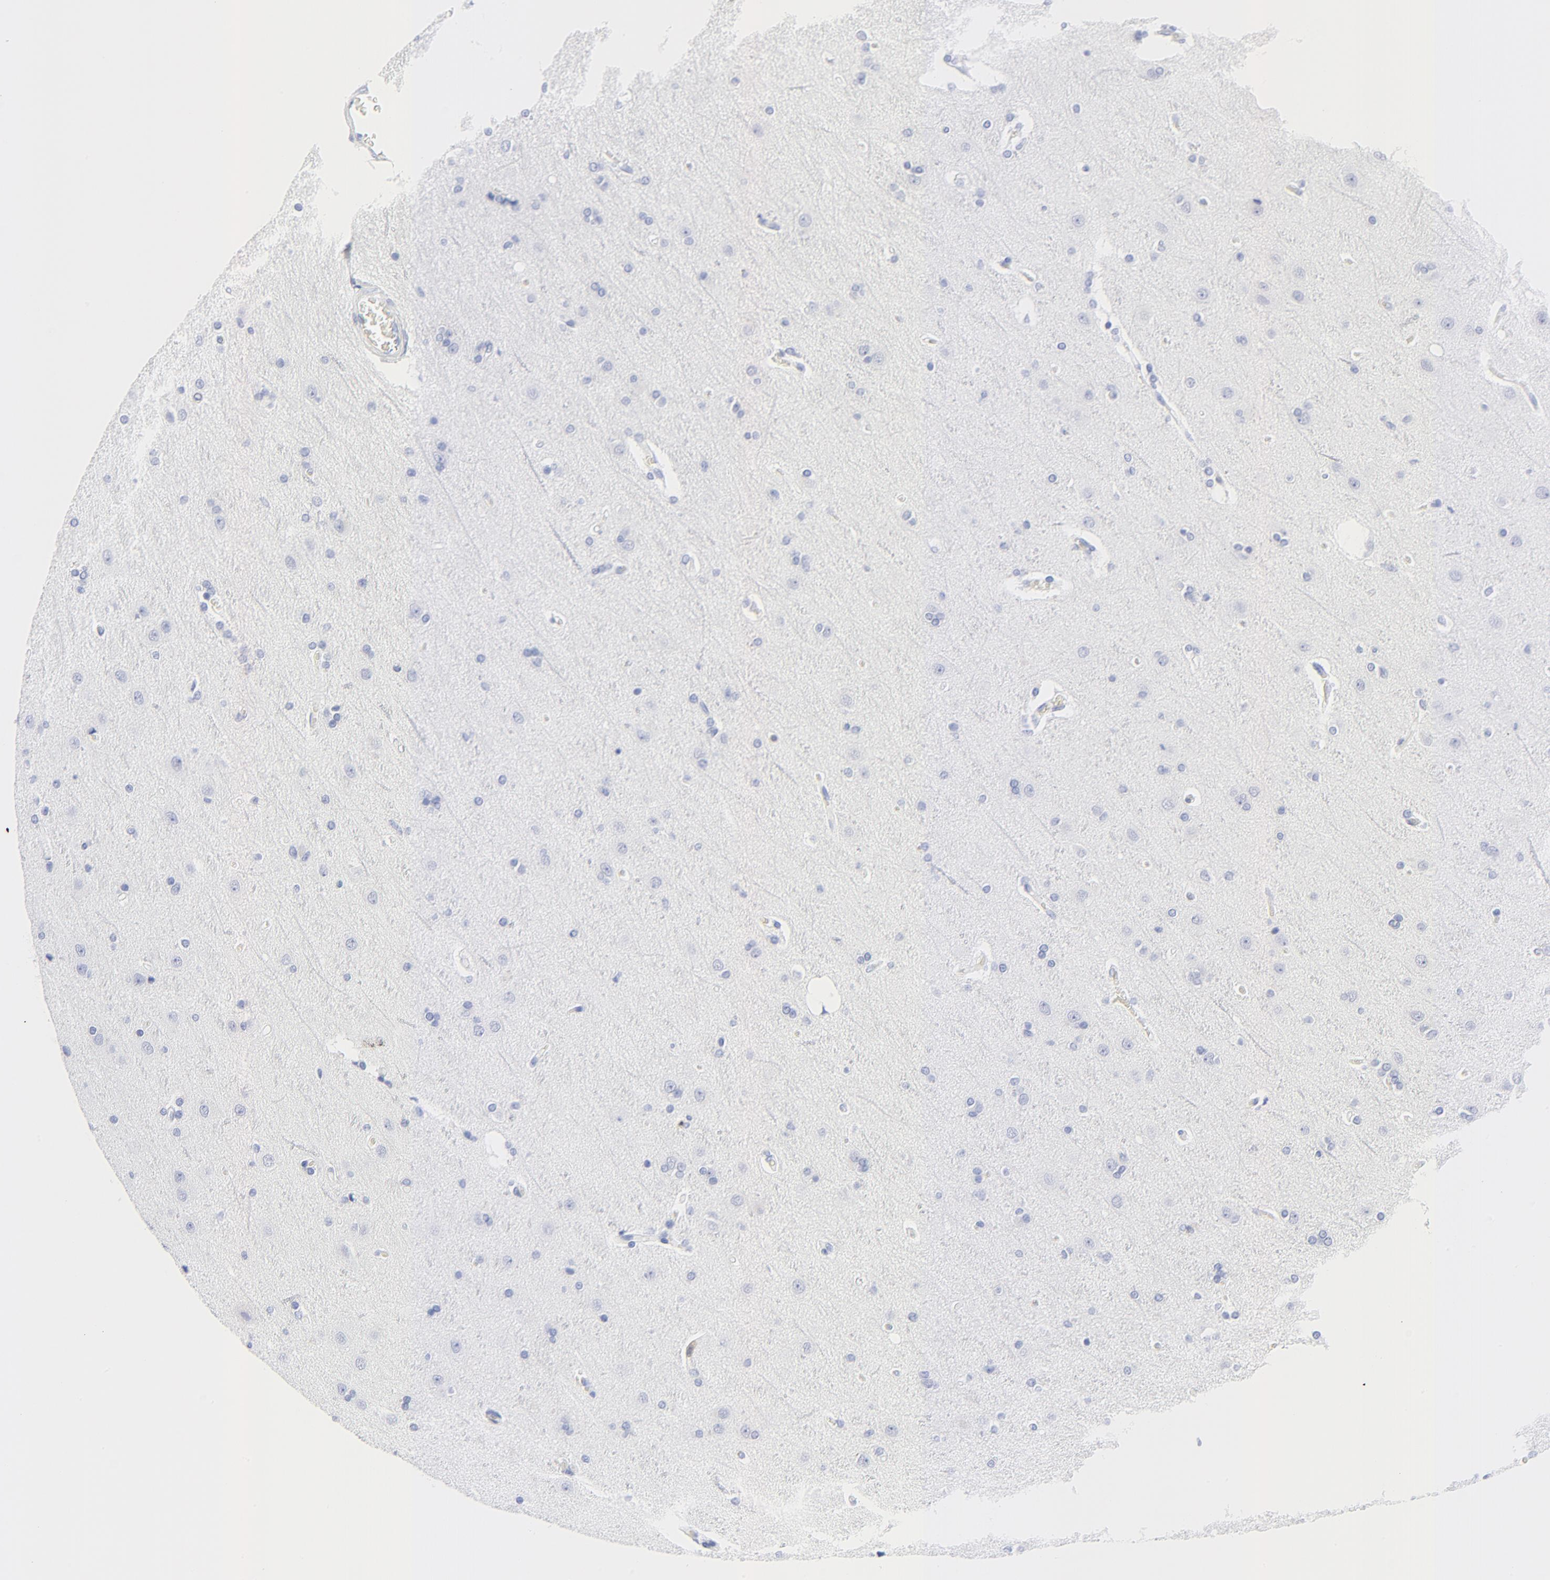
{"staining": {"intensity": "negative", "quantity": "none", "location": "none"}, "tissue": "cerebral cortex", "cell_type": "Endothelial cells", "image_type": "normal", "snomed": [{"axis": "morphology", "description": "Normal tissue, NOS"}, {"axis": "topography", "description": "Cerebral cortex"}], "caption": "The immunohistochemistry (IHC) histopathology image has no significant staining in endothelial cells of cerebral cortex. (DAB (3,3'-diaminobenzidine) immunohistochemistry with hematoxylin counter stain).", "gene": "LCK", "patient": {"sex": "female", "age": 54}}